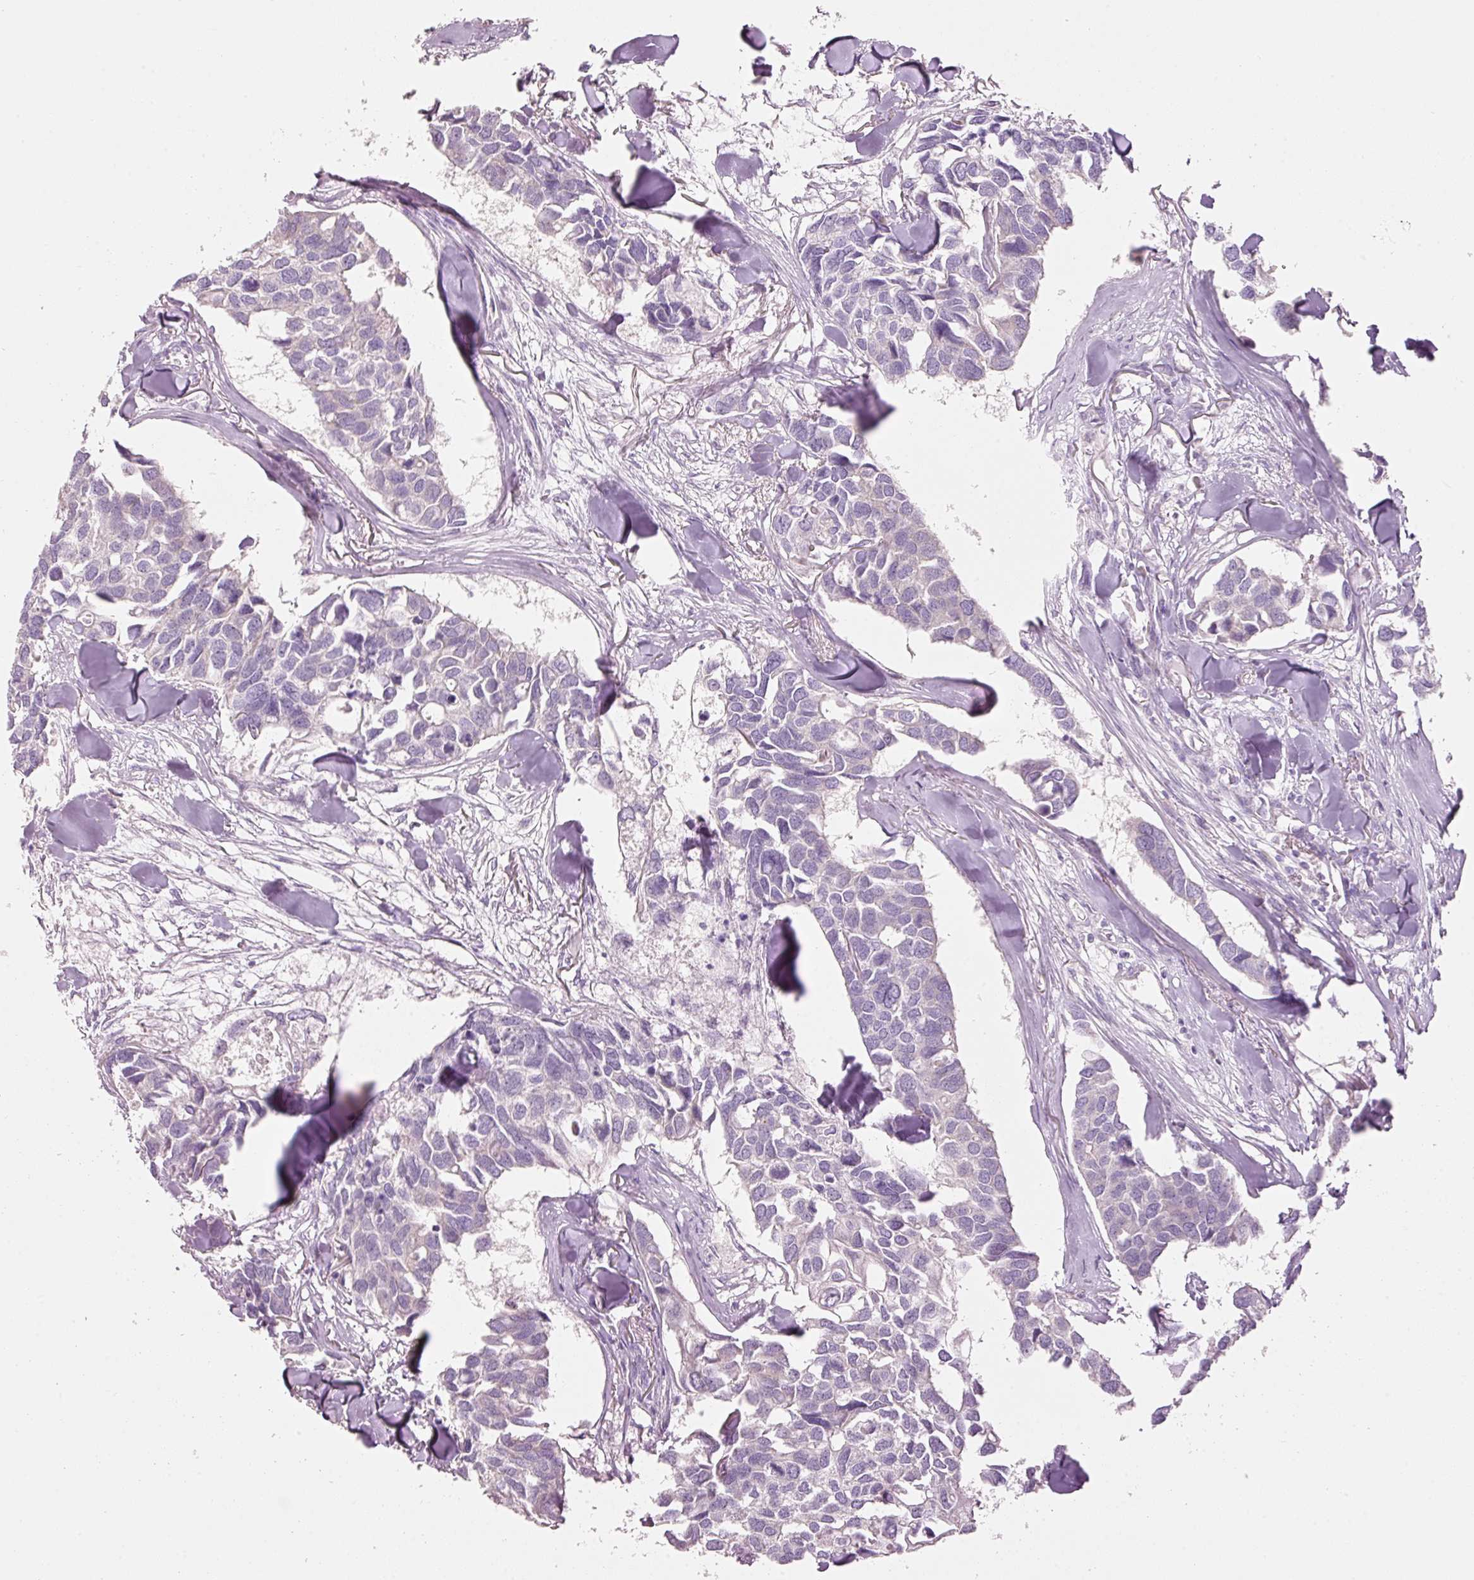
{"staining": {"intensity": "negative", "quantity": "none", "location": "none"}, "tissue": "breast cancer", "cell_type": "Tumor cells", "image_type": "cancer", "snomed": [{"axis": "morphology", "description": "Duct carcinoma"}, {"axis": "topography", "description": "Breast"}], "caption": "Immunohistochemistry micrograph of neoplastic tissue: human breast cancer stained with DAB demonstrates no significant protein staining in tumor cells.", "gene": "PDXDC1", "patient": {"sex": "female", "age": 83}}